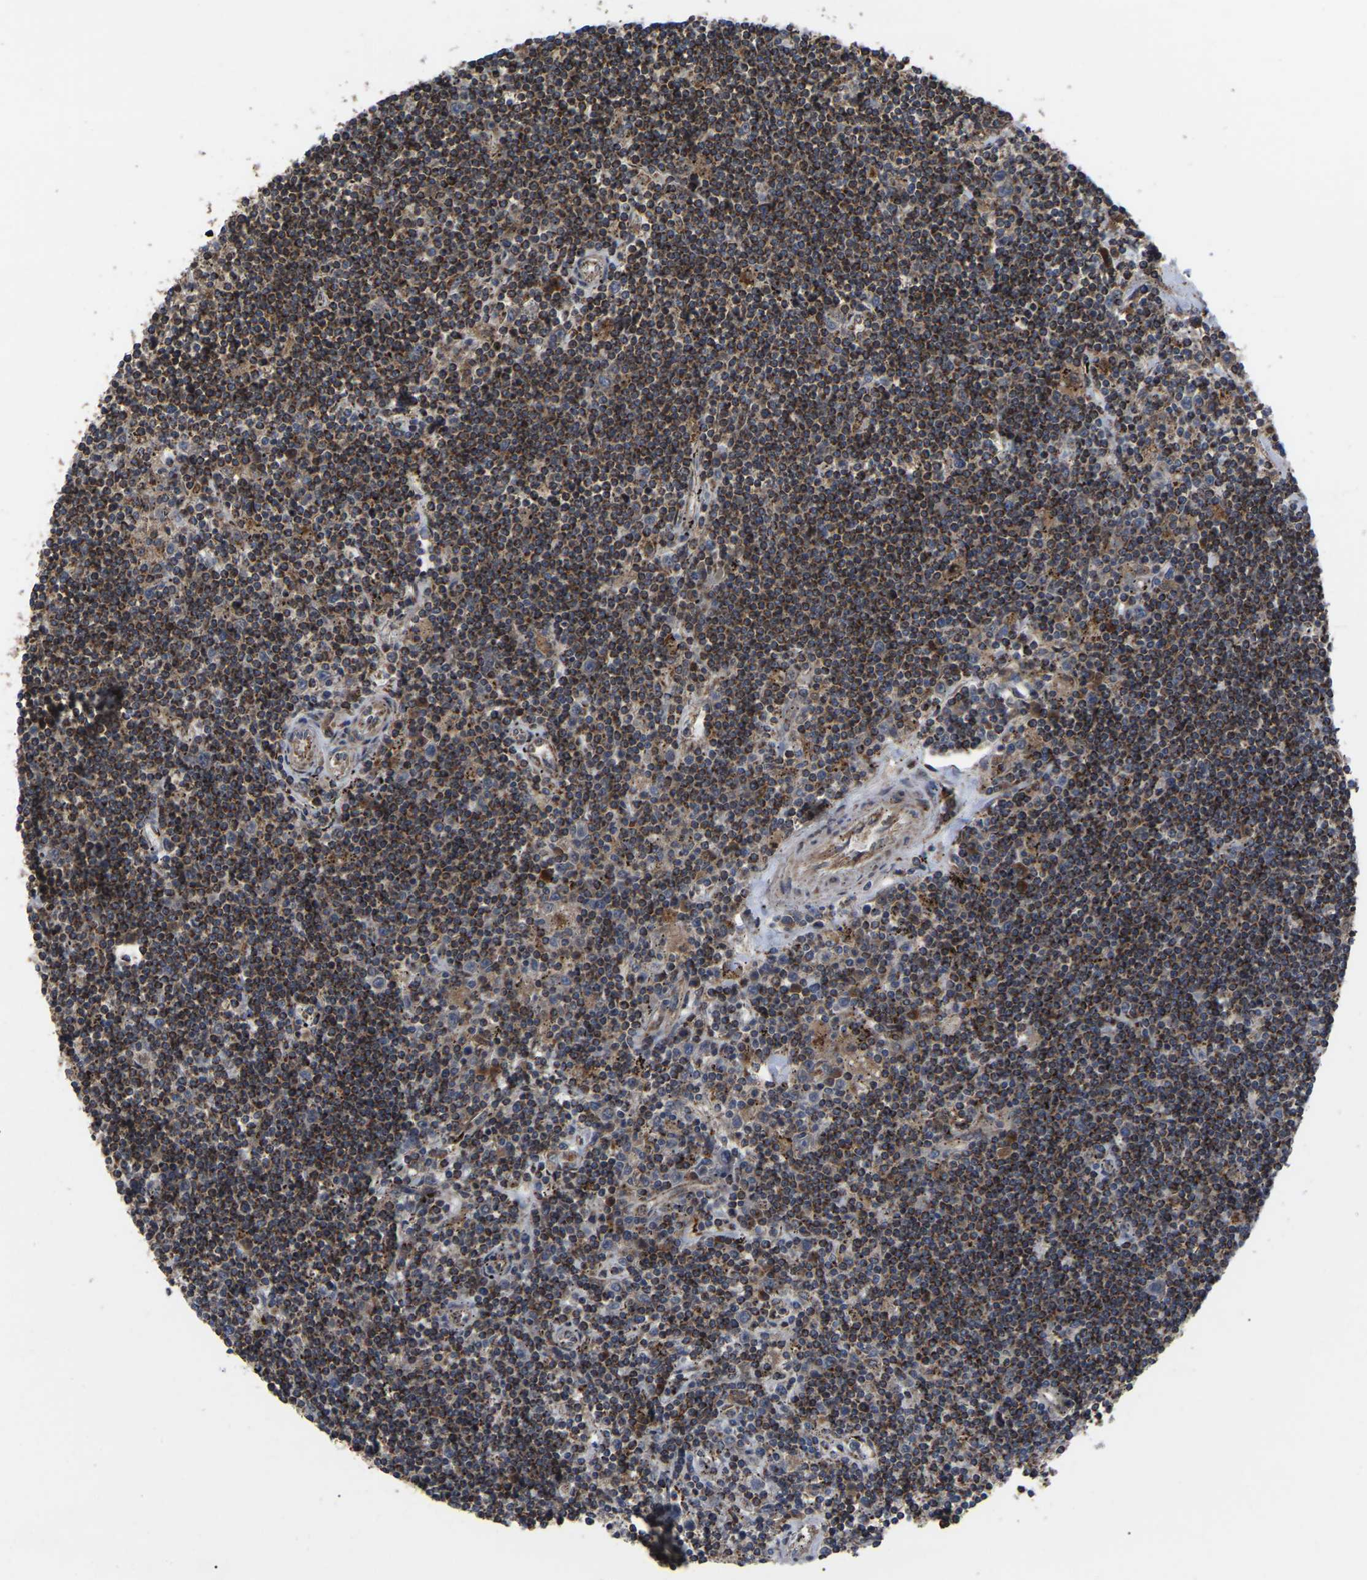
{"staining": {"intensity": "moderate", "quantity": ">75%", "location": "cytoplasmic/membranous"}, "tissue": "lymphoma", "cell_type": "Tumor cells", "image_type": "cancer", "snomed": [{"axis": "morphology", "description": "Malignant lymphoma, non-Hodgkin's type, Low grade"}, {"axis": "topography", "description": "Spleen"}], "caption": "Lymphoma was stained to show a protein in brown. There is medium levels of moderate cytoplasmic/membranous positivity in approximately >75% of tumor cells.", "gene": "GCC1", "patient": {"sex": "male", "age": 76}}